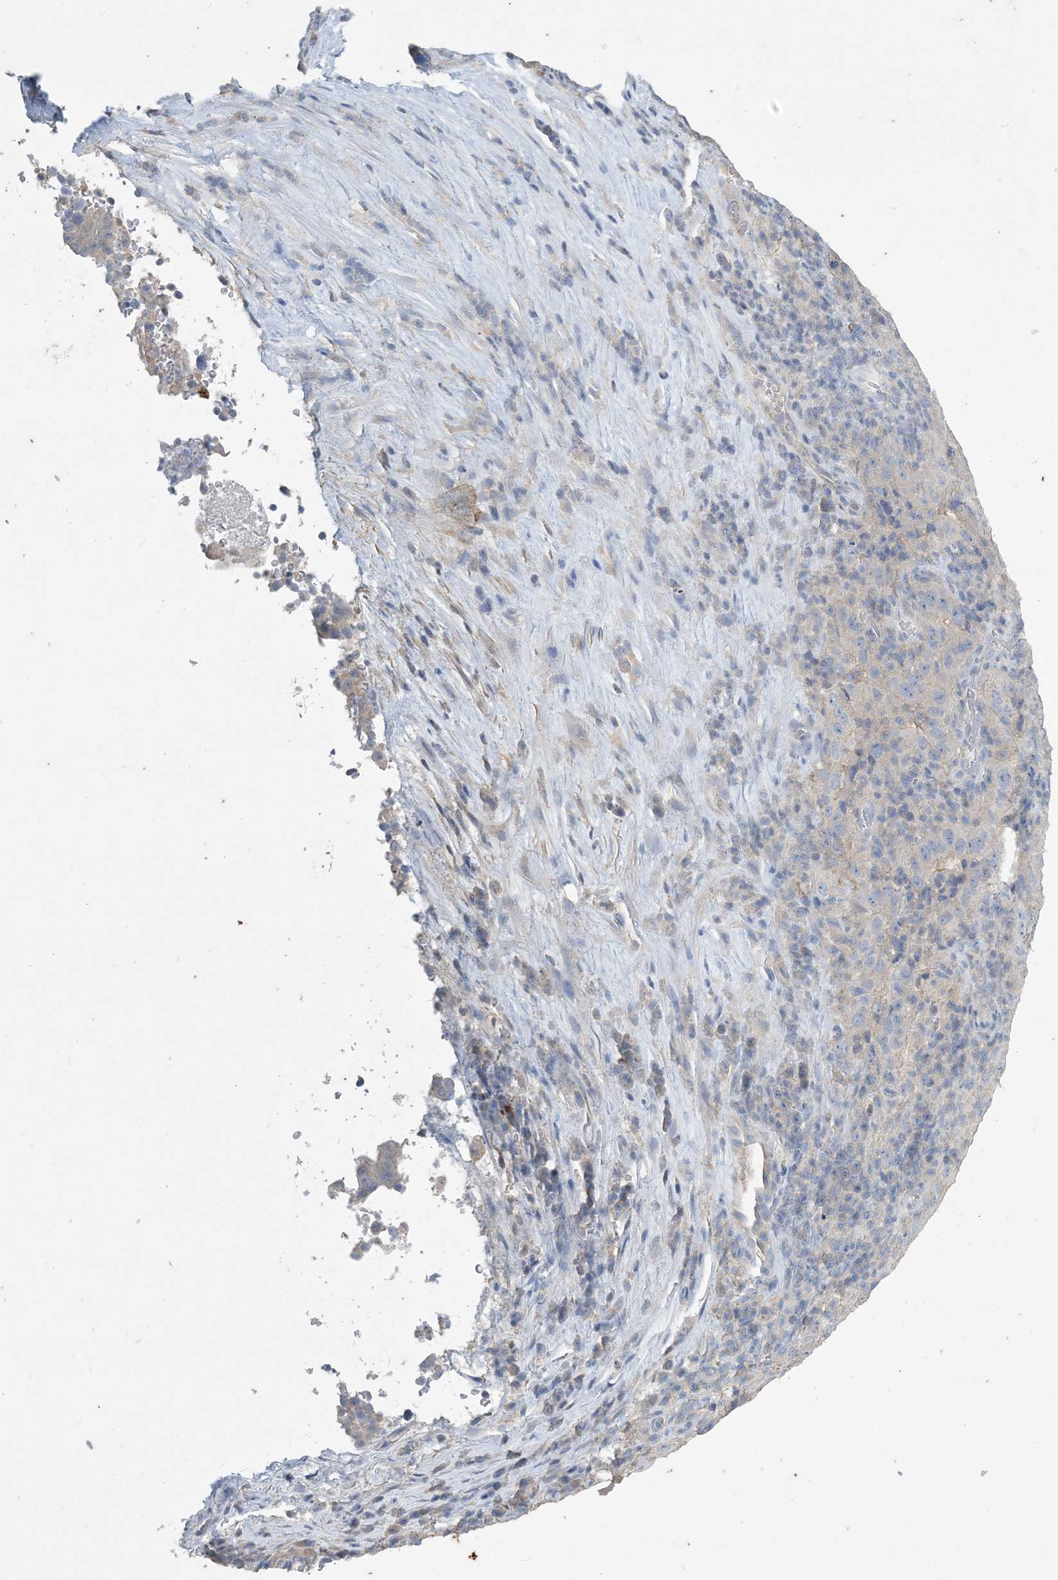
{"staining": {"intensity": "negative", "quantity": "none", "location": "none"}, "tissue": "pancreatic cancer", "cell_type": "Tumor cells", "image_type": "cancer", "snomed": [{"axis": "morphology", "description": "Adenocarcinoma, NOS"}, {"axis": "topography", "description": "Pancreas"}], "caption": "Immunohistochemical staining of pancreatic adenocarcinoma shows no significant expression in tumor cells.", "gene": "KPRP", "patient": {"sex": "male", "age": 63}}